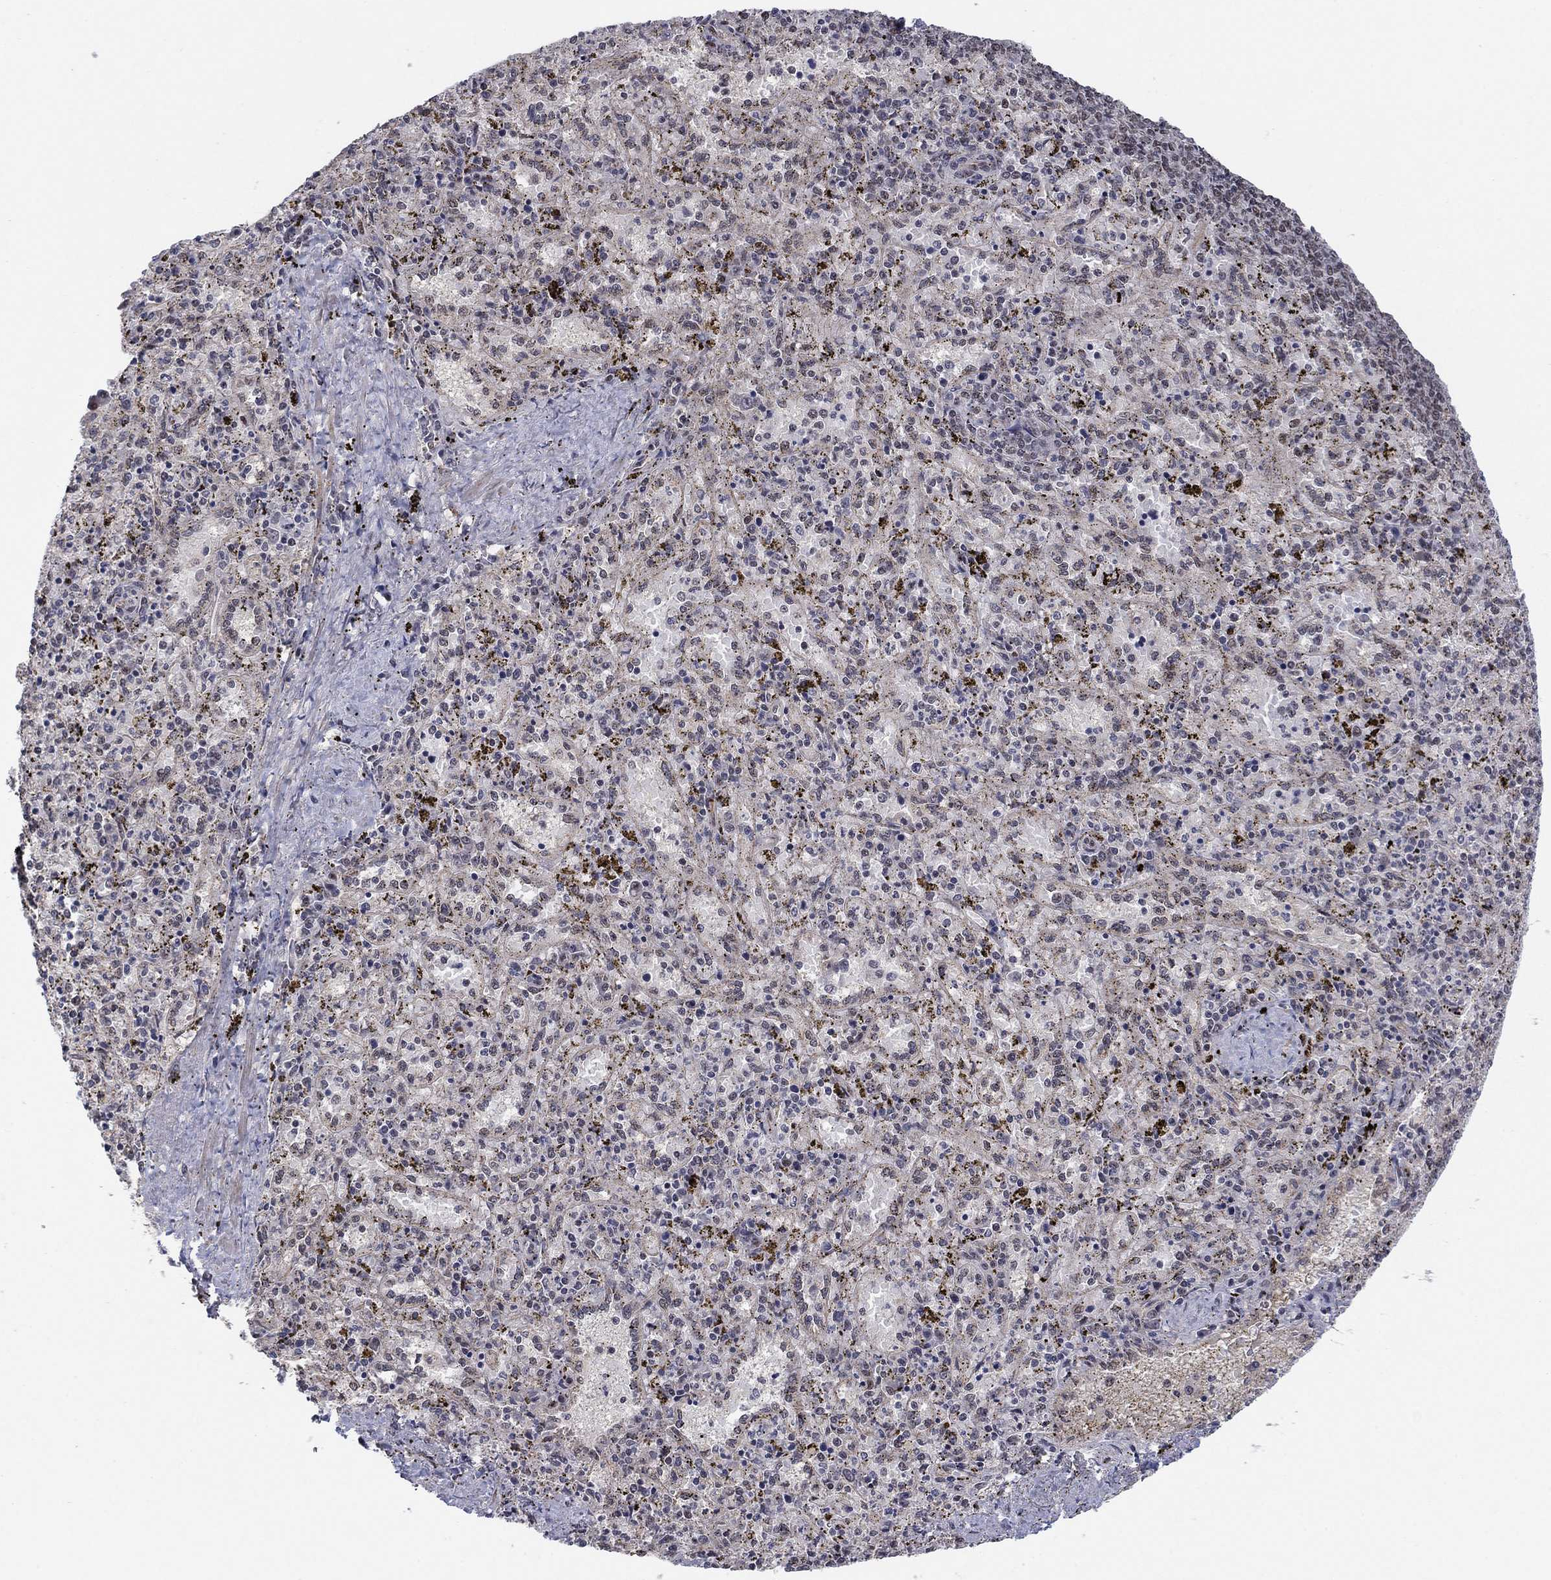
{"staining": {"intensity": "negative", "quantity": "none", "location": "none"}, "tissue": "spleen", "cell_type": "Cells in red pulp", "image_type": "normal", "snomed": [{"axis": "morphology", "description": "Normal tissue, NOS"}, {"axis": "topography", "description": "Spleen"}], "caption": "A high-resolution micrograph shows IHC staining of unremarkable spleen, which exhibits no significant positivity in cells in red pulp.", "gene": "ZNF395", "patient": {"sex": "female", "age": 50}}